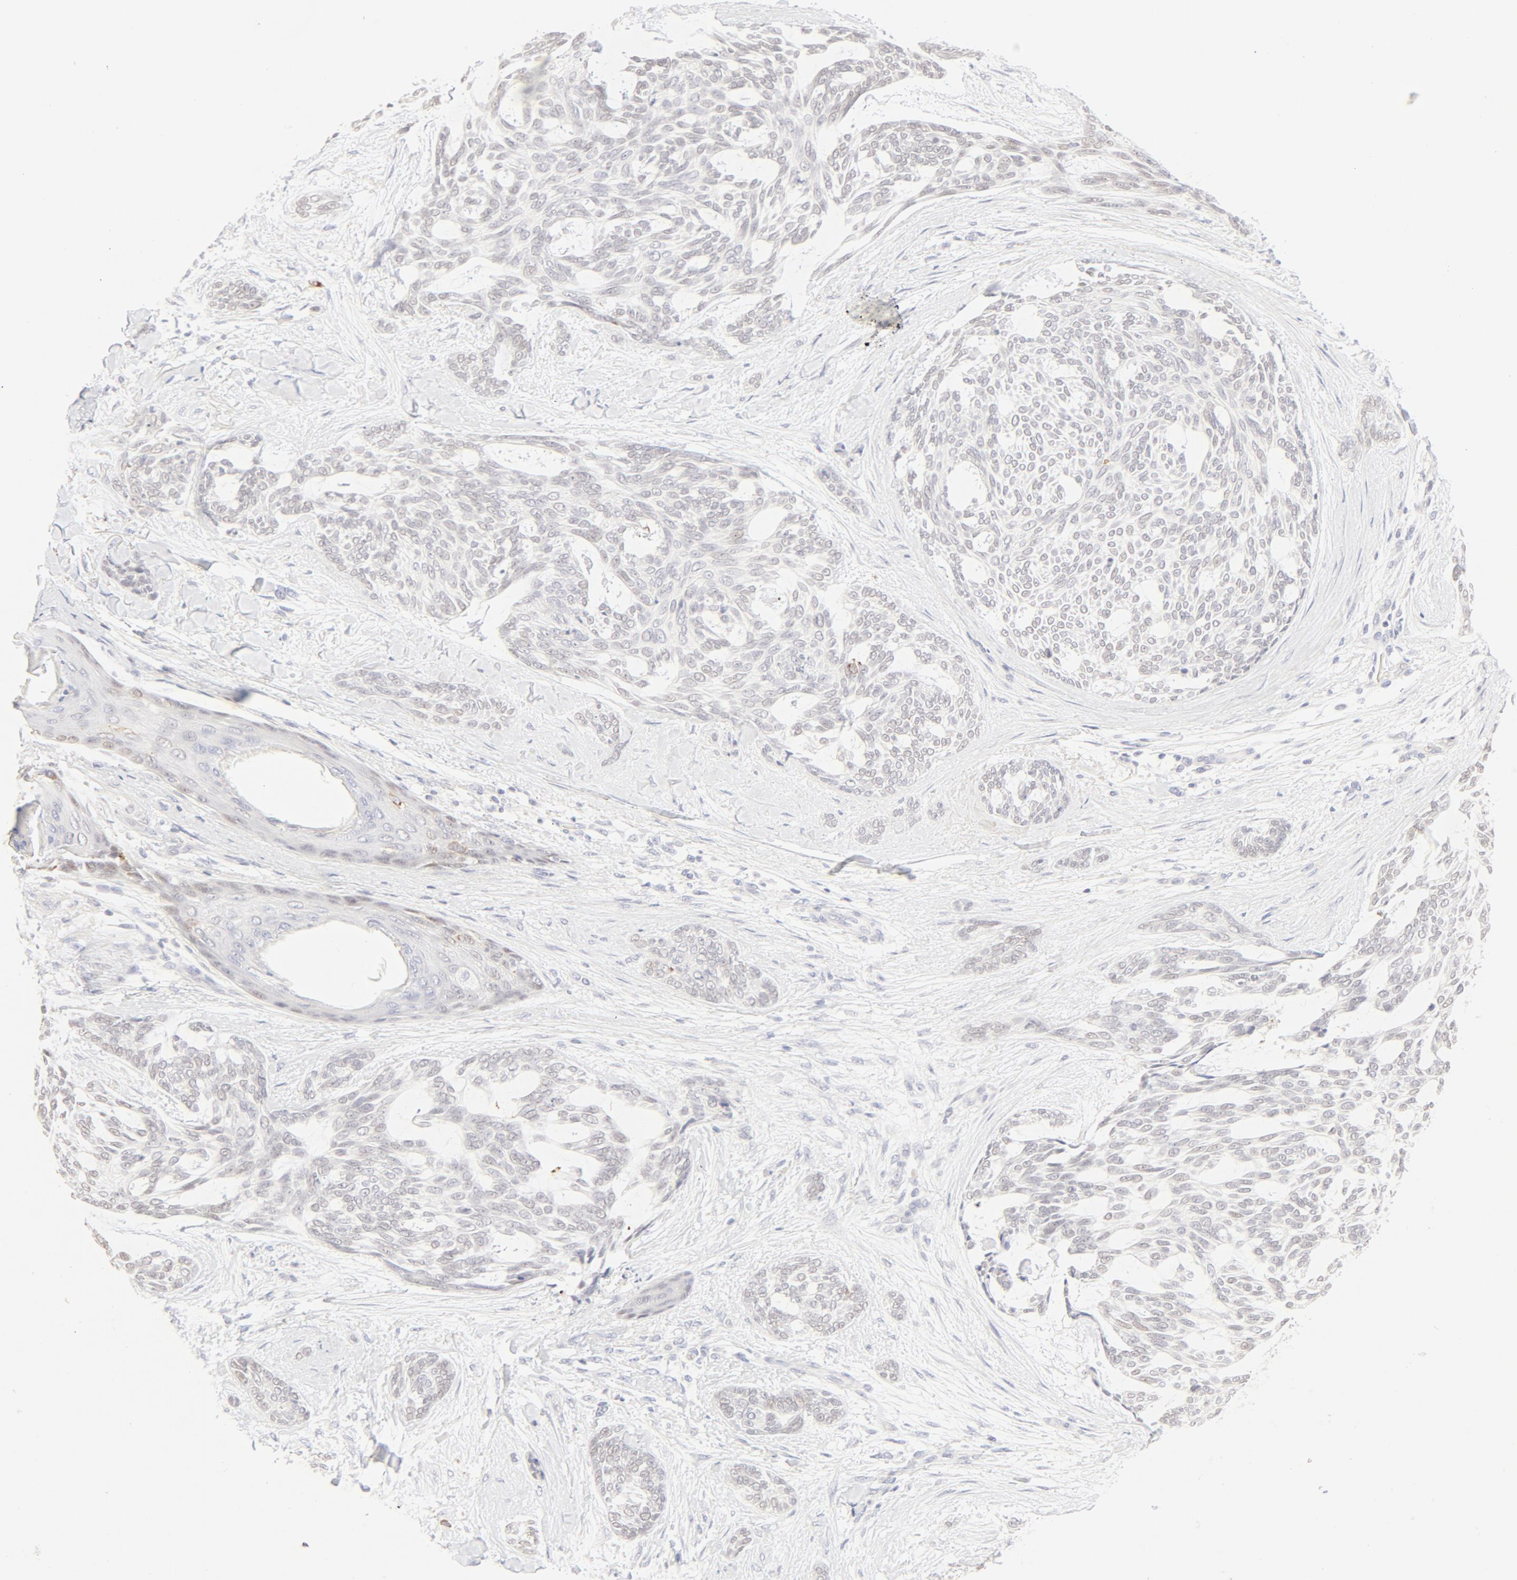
{"staining": {"intensity": "weak", "quantity": "<25%", "location": "cytoplasmic/membranous"}, "tissue": "skin cancer", "cell_type": "Tumor cells", "image_type": "cancer", "snomed": [{"axis": "morphology", "description": "Normal tissue, NOS"}, {"axis": "morphology", "description": "Basal cell carcinoma"}, {"axis": "topography", "description": "Skin"}], "caption": "Immunohistochemistry (IHC) of skin basal cell carcinoma shows no positivity in tumor cells.", "gene": "FCGBP", "patient": {"sex": "female", "age": 71}}